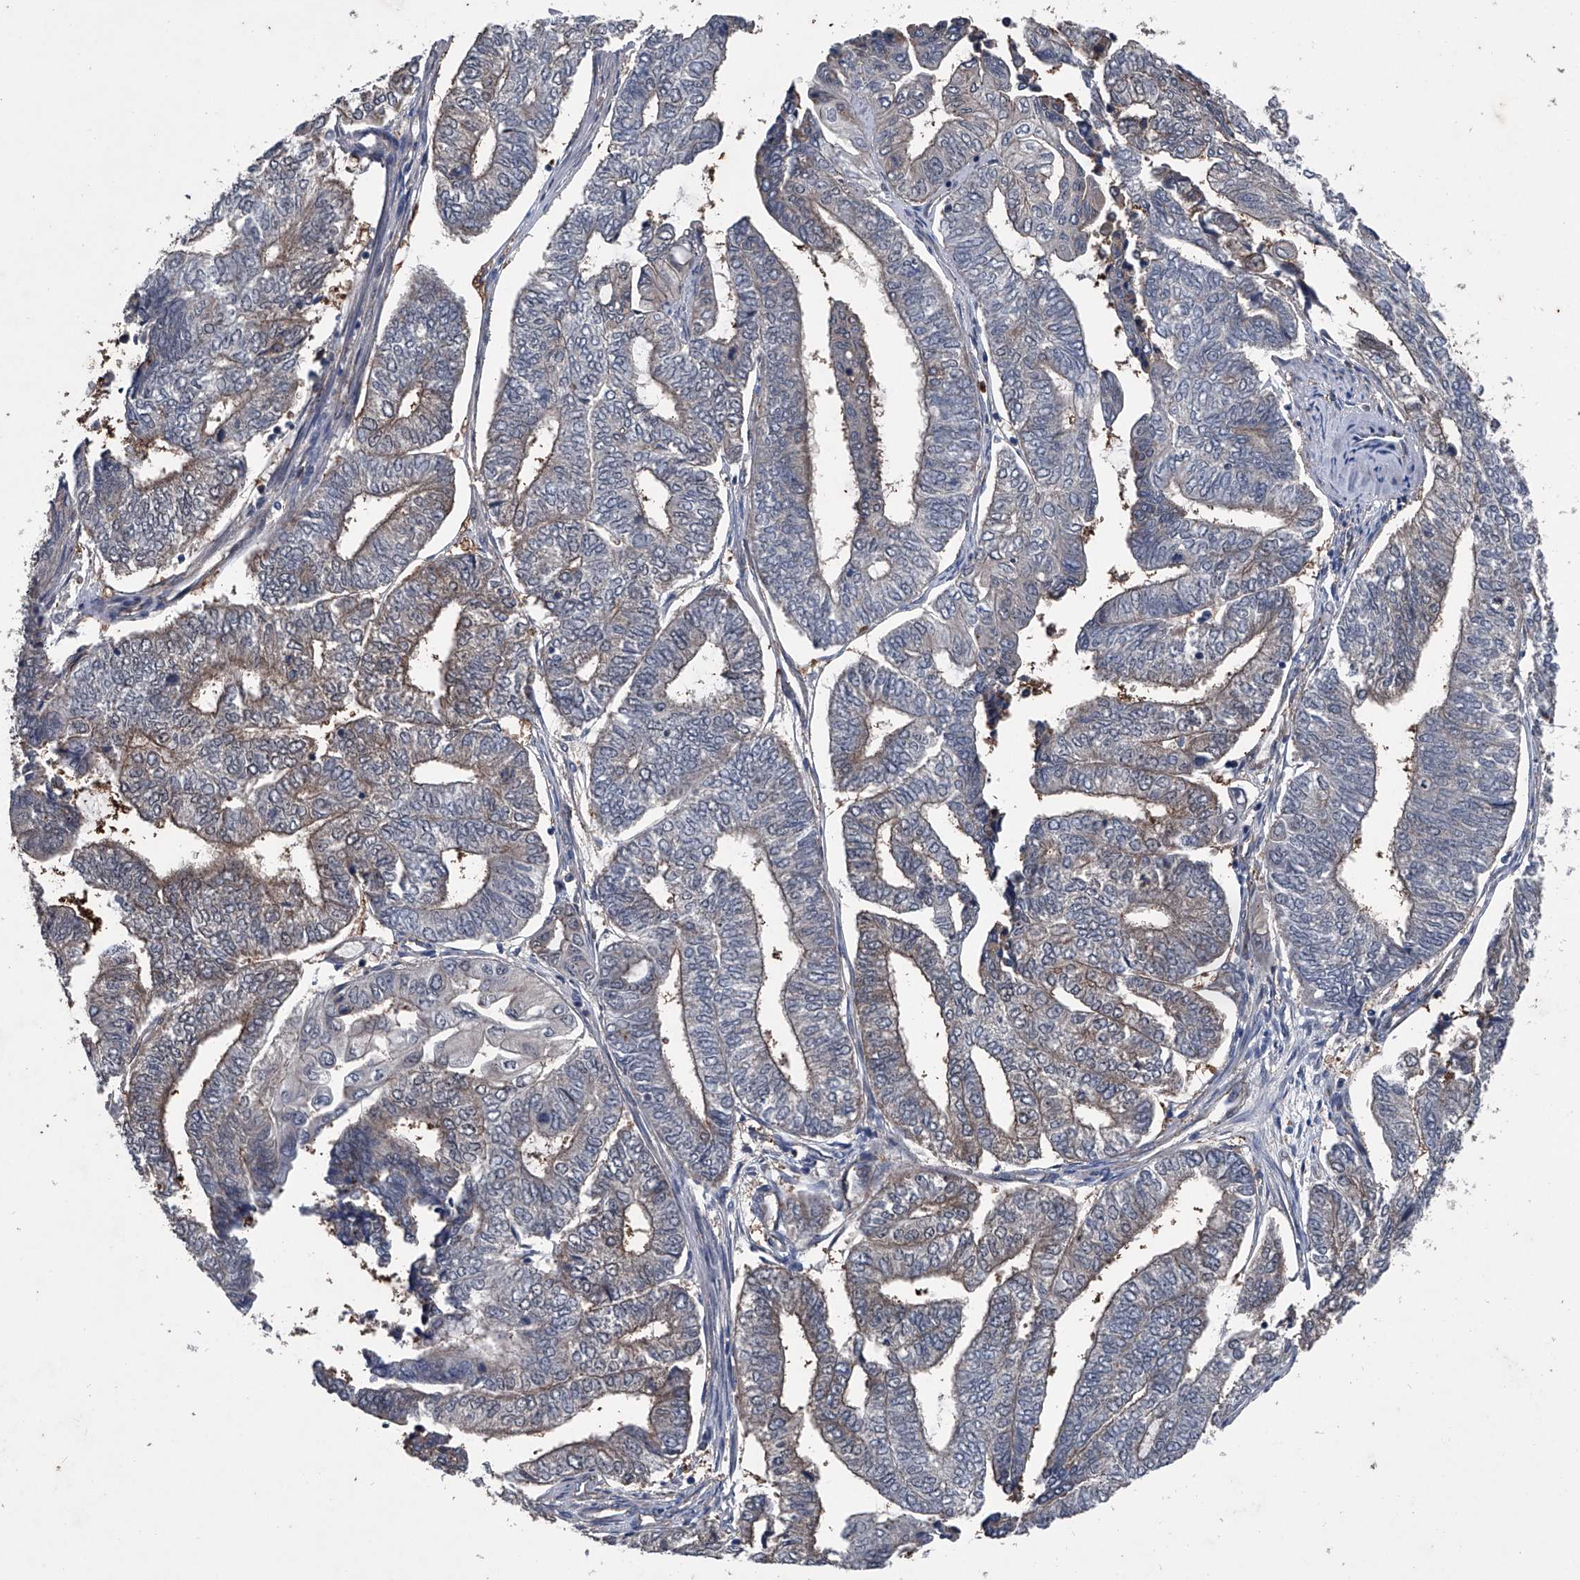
{"staining": {"intensity": "weak", "quantity": "25%-75%", "location": "cytoplasmic/membranous"}, "tissue": "endometrial cancer", "cell_type": "Tumor cells", "image_type": "cancer", "snomed": [{"axis": "morphology", "description": "Adenocarcinoma, NOS"}, {"axis": "topography", "description": "Uterus"}, {"axis": "topography", "description": "Endometrium"}], "caption": "The histopathology image reveals staining of endometrial cancer (adenocarcinoma), revealing weak cytoplasmic/membranous protein staining (brown color) within tumor cells.", "gene": "MAPKAP1", "patient": {"sex": "female", "age": 70}}